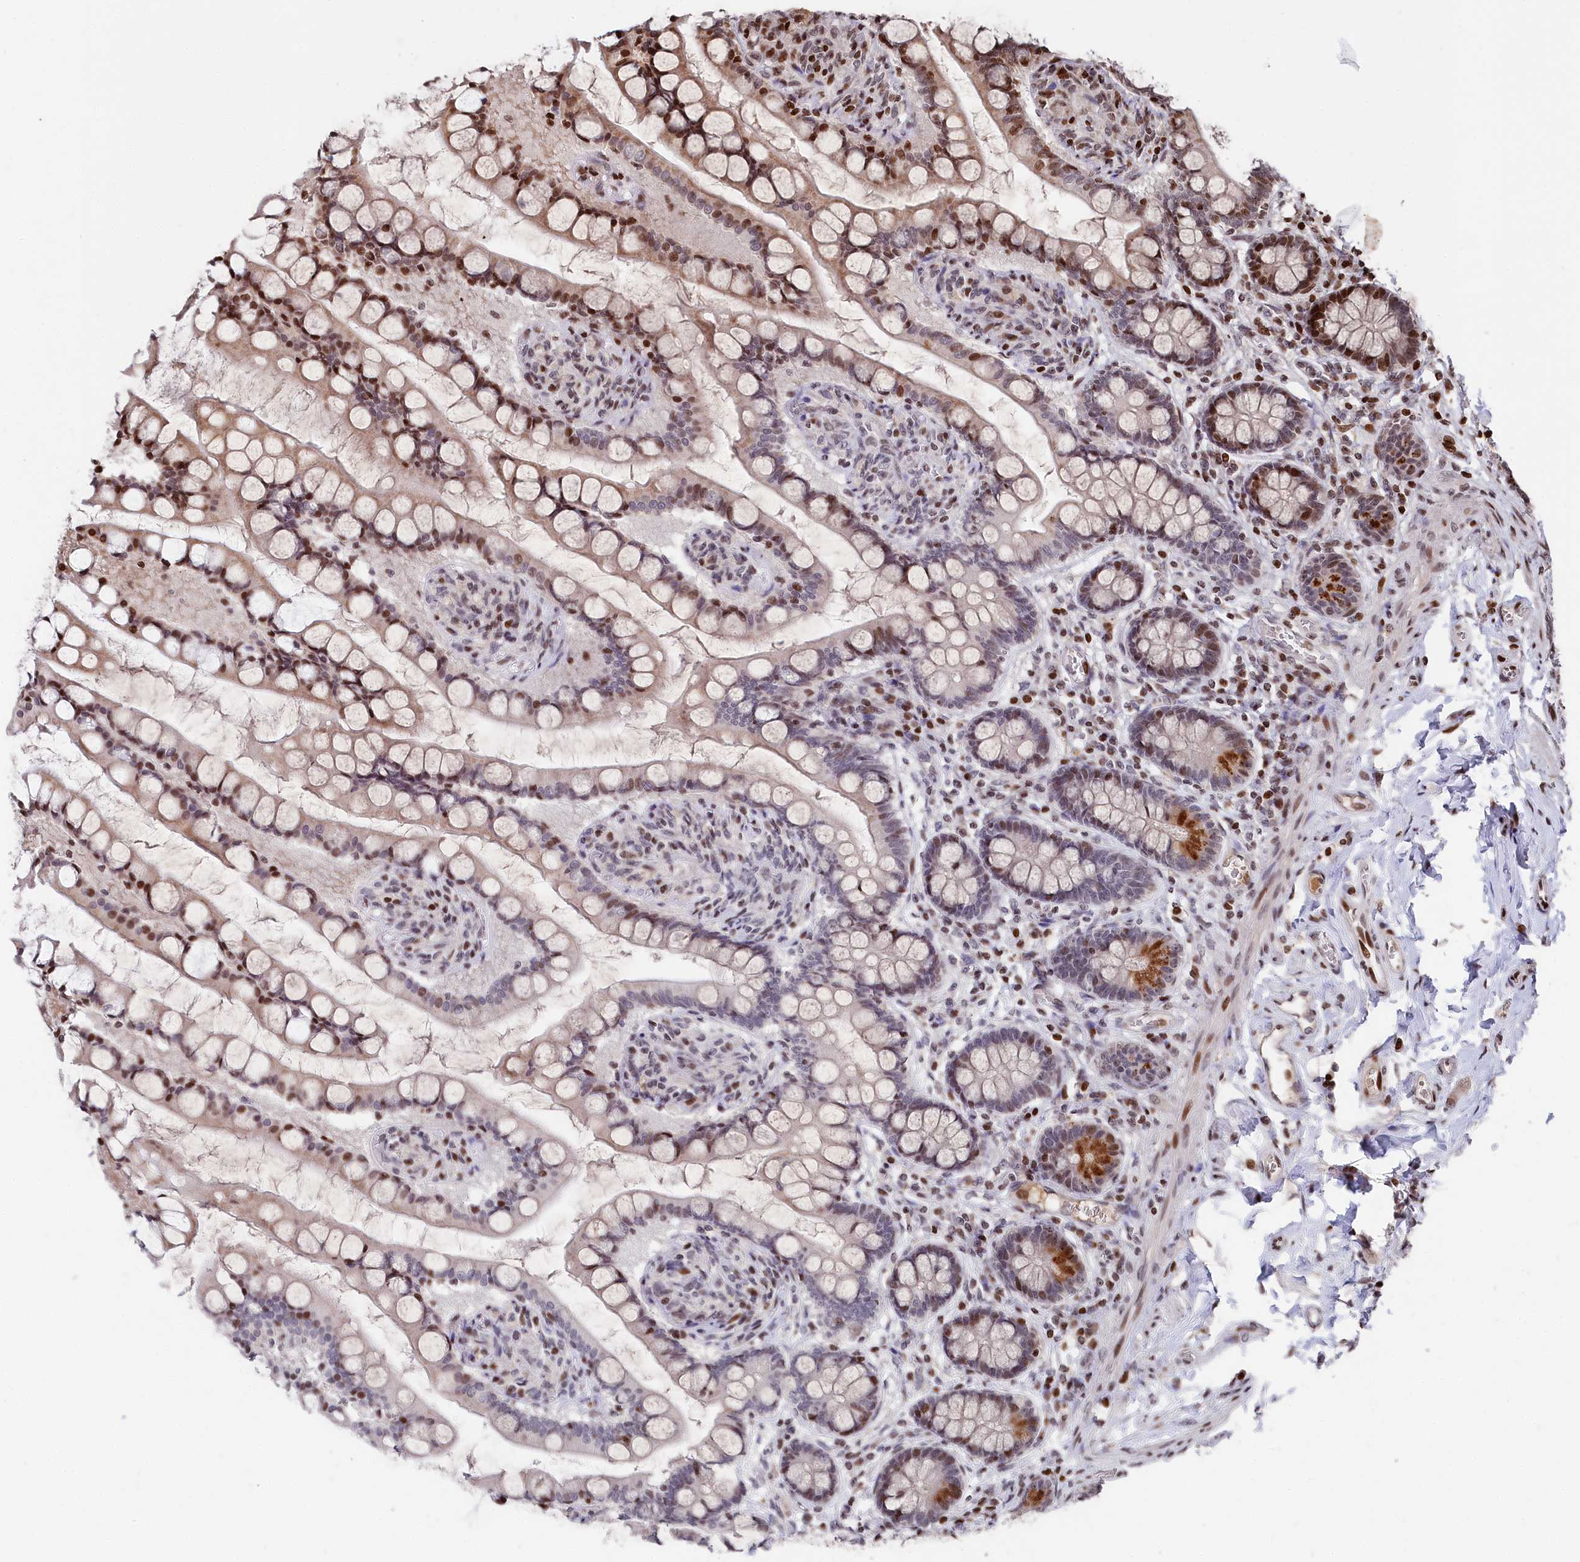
{"staining": {"intensity": "moderate", "quantity": "25%-75%", "location": "cytoplasmic/membranous,nuclear"}, "tissue": "small intestine", "cell_type": "Glandular cells", "image_type": "normal", "snomed": [{"axis": "morphology", "description": "Normal tissue, NOS"}, {"axis": "topography", "description": "Small intestine"}], "caption": "Protein staining of unremarkable small intestine reveals moderate cytoplasmic/membranous,nuclear expression in approximately 25%-75% of glandular cells. Immunohistochemistry stains the protein in brown and the nuclei are stained blue.", "gene": "MCF2L2", "patient": {"sex": "male", "age": 52}}